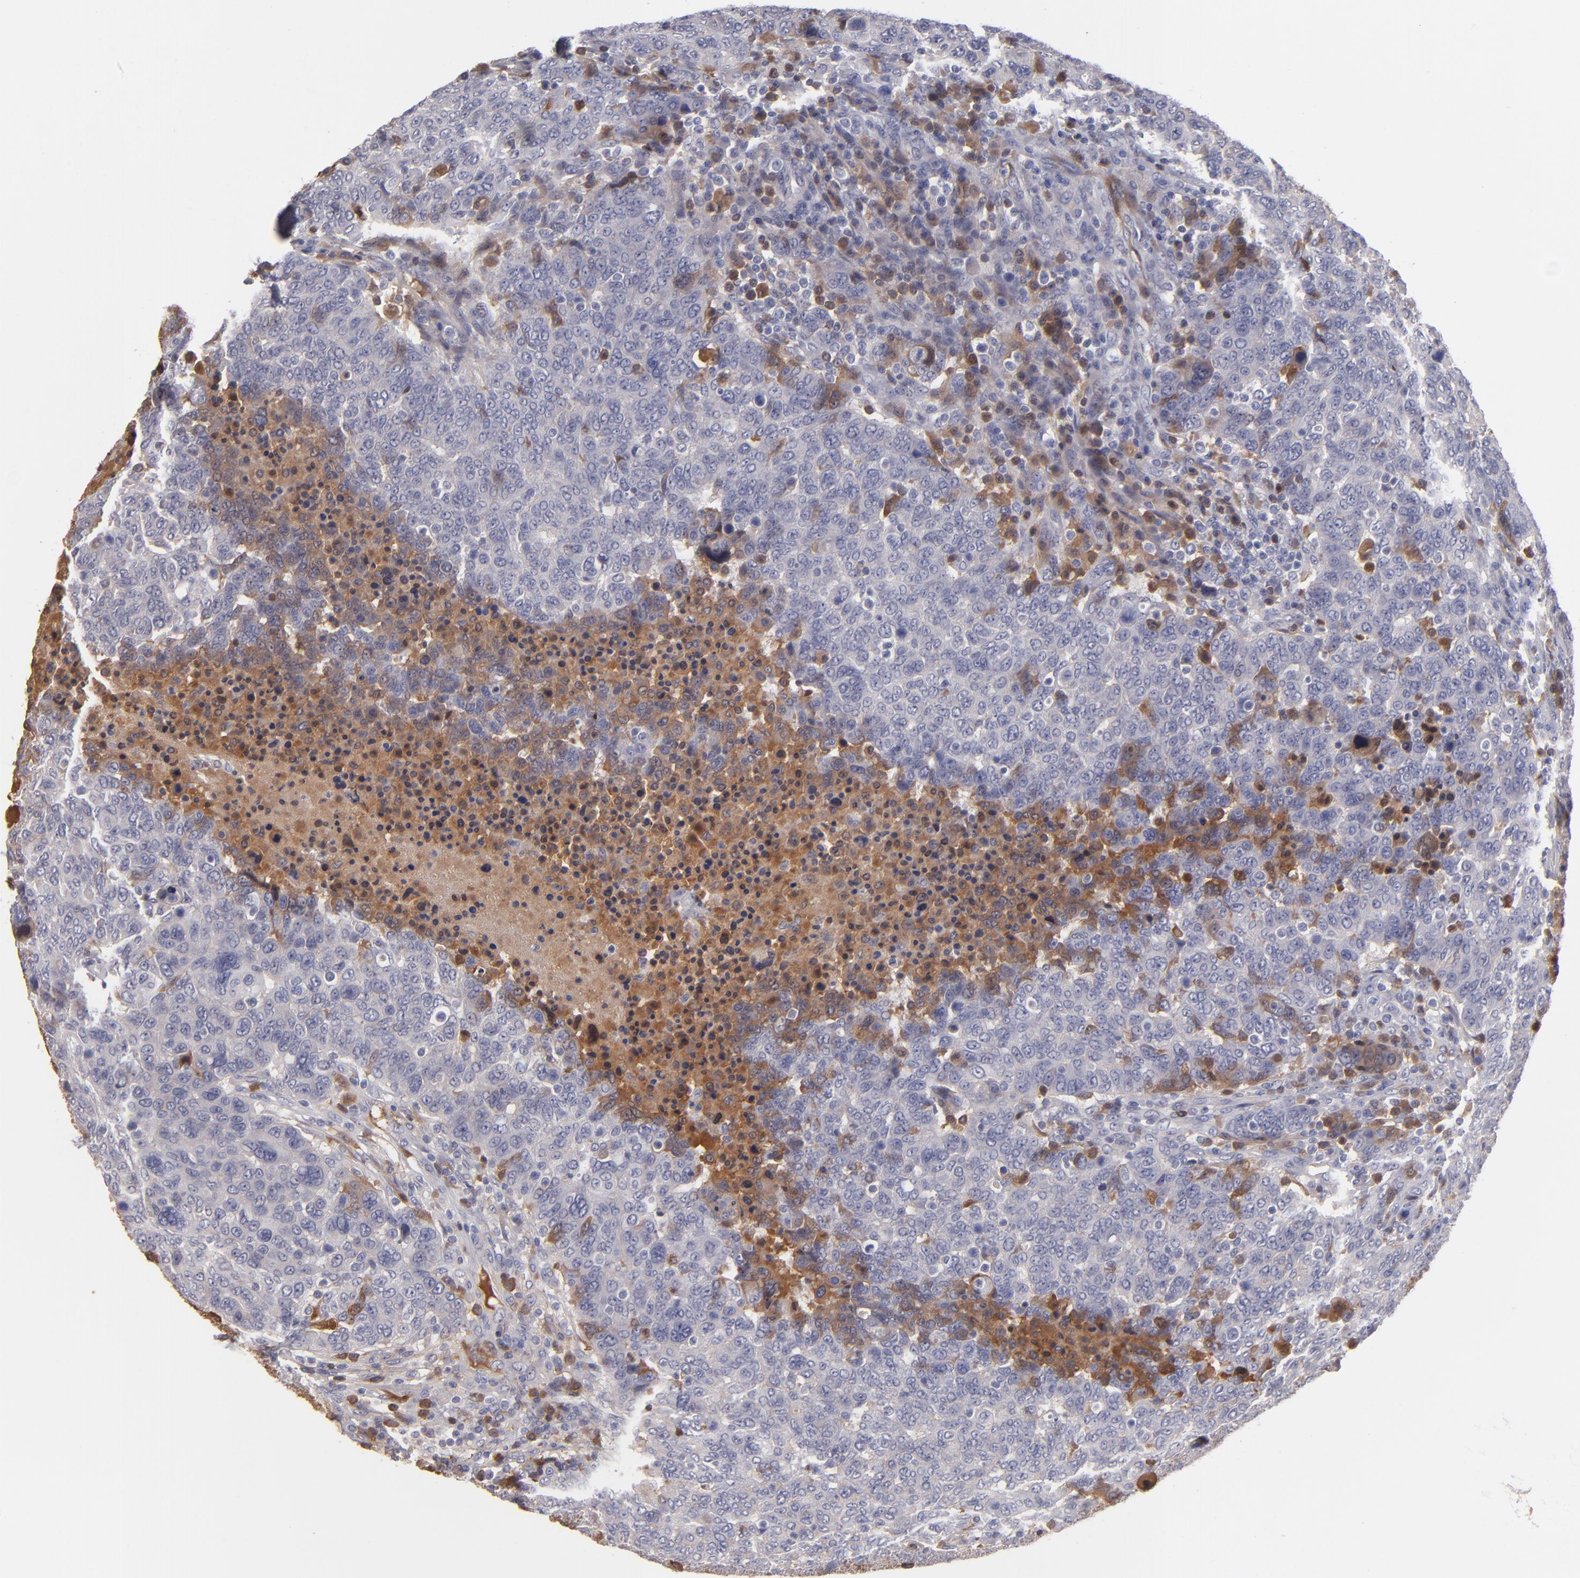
{"staining": {"intensity": "negative", "quantity": "none", "location": "none"}, "tissue": "breast cancer", "cell_type": "Tumor cells", "image_type": "cancer", "snomed": [{"axis": "morphology", "description": "Duct carcinoma"}, {"axis": "topography", "description": "Breast"}], "caption": "Tumor cells show no significant protein positivity in breast intraductal carcinoma.", "gene": "ITIH4", "patient": {"sex": "female", "age": 37}}